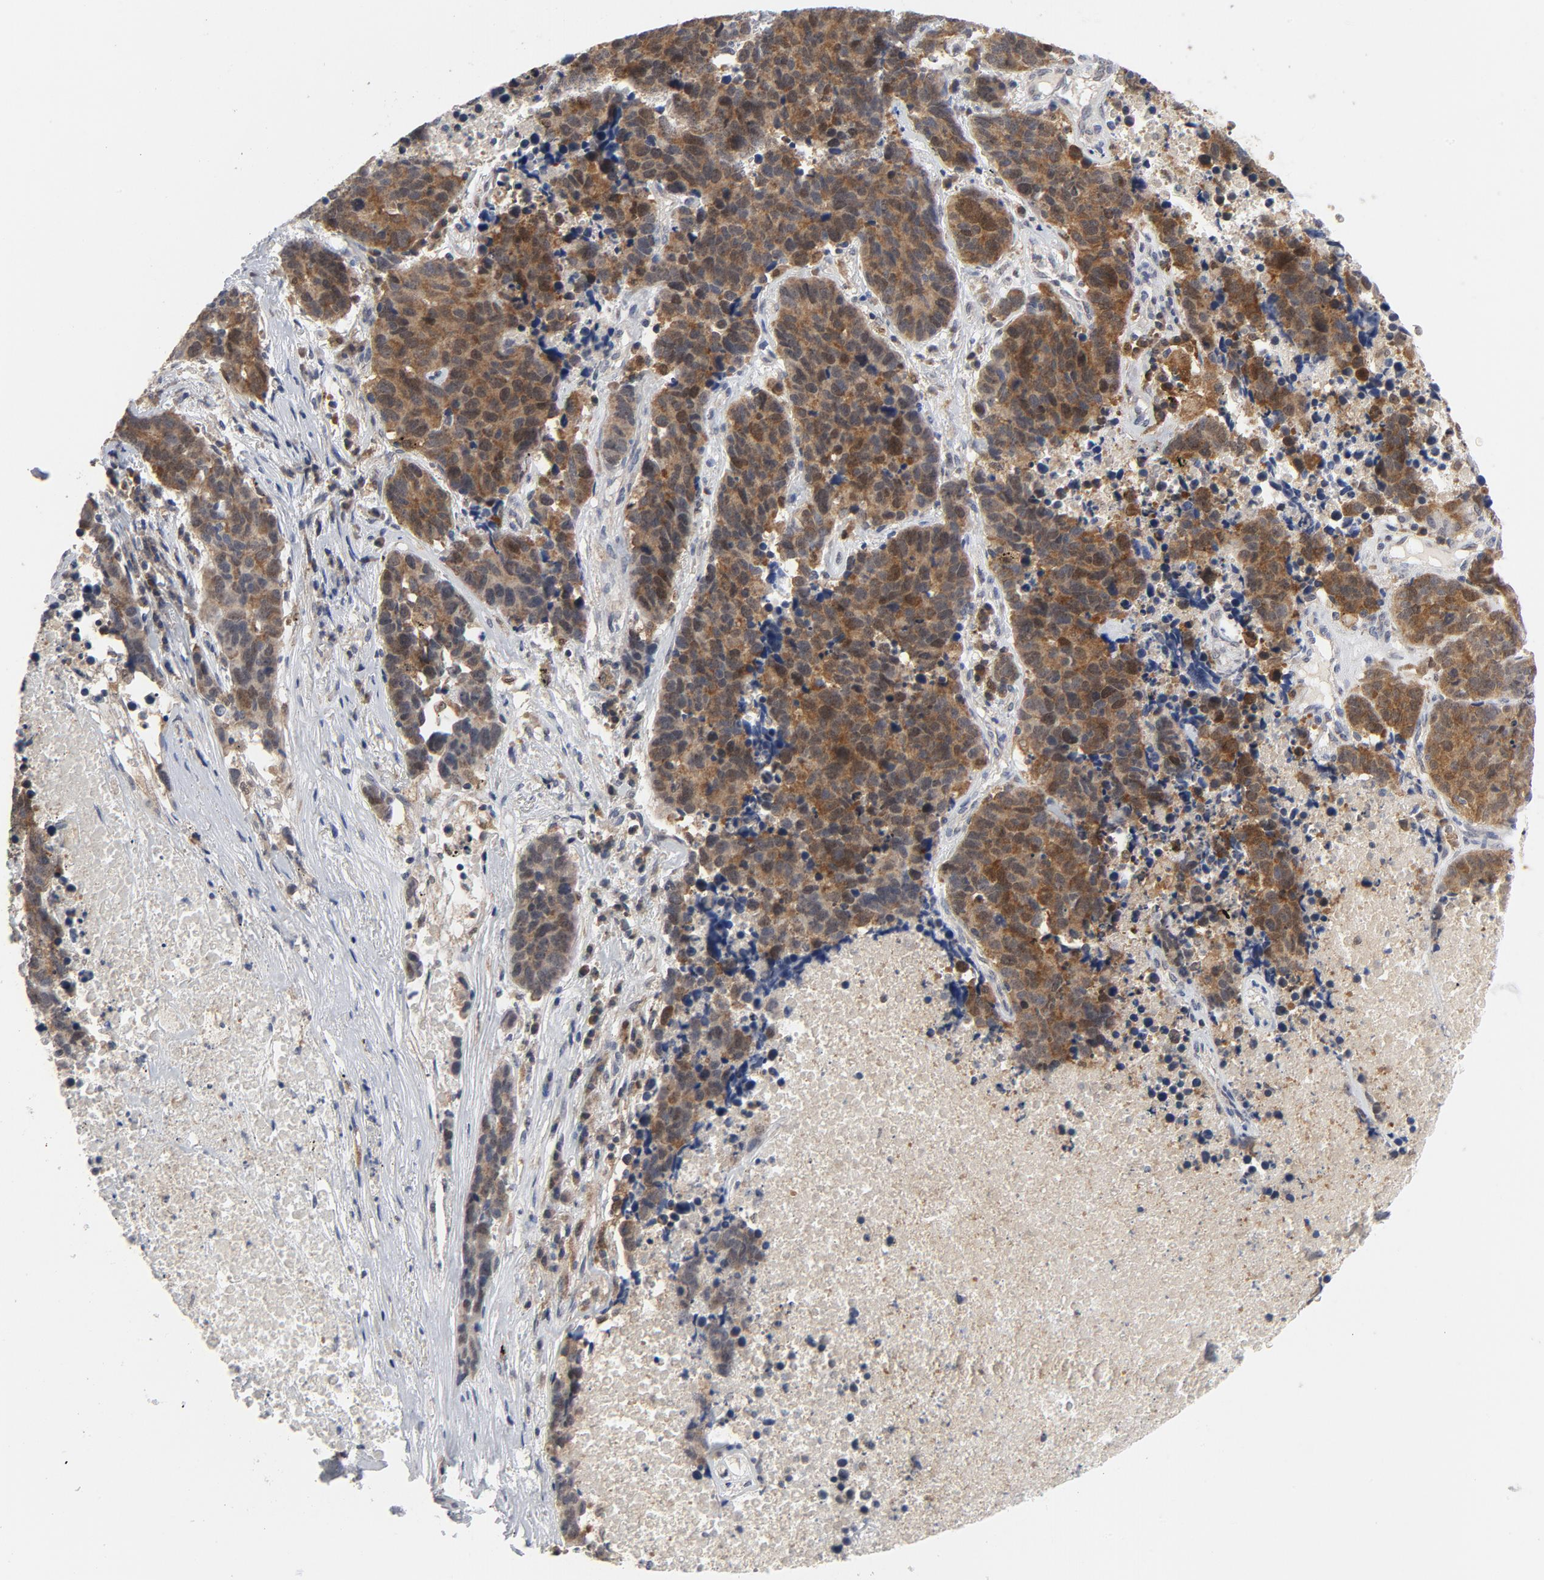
{"staining": {"intensity": "moderate", "quantity": ">75%", "location": "cytoplasmic/membranous,nuclear"}, "tissue": "lung cancer", "cell_type": "Tumor cells", "image_type": "cancer", "snomed": [{"axis": "morphology", "description": "Carcinoid, malignant, NOS"}, {"axis": "topography", "description": "Lung"}], "caption": "Human lung cancer (carcinoid (malignant)) stained with a brown dye exhibits moderate cytoplasmic/membranous and nuclear positive staining in approximately >75% of tumor cells.", "gene": "PRDX1", "patient": {"sex": "male", "age": 60}}